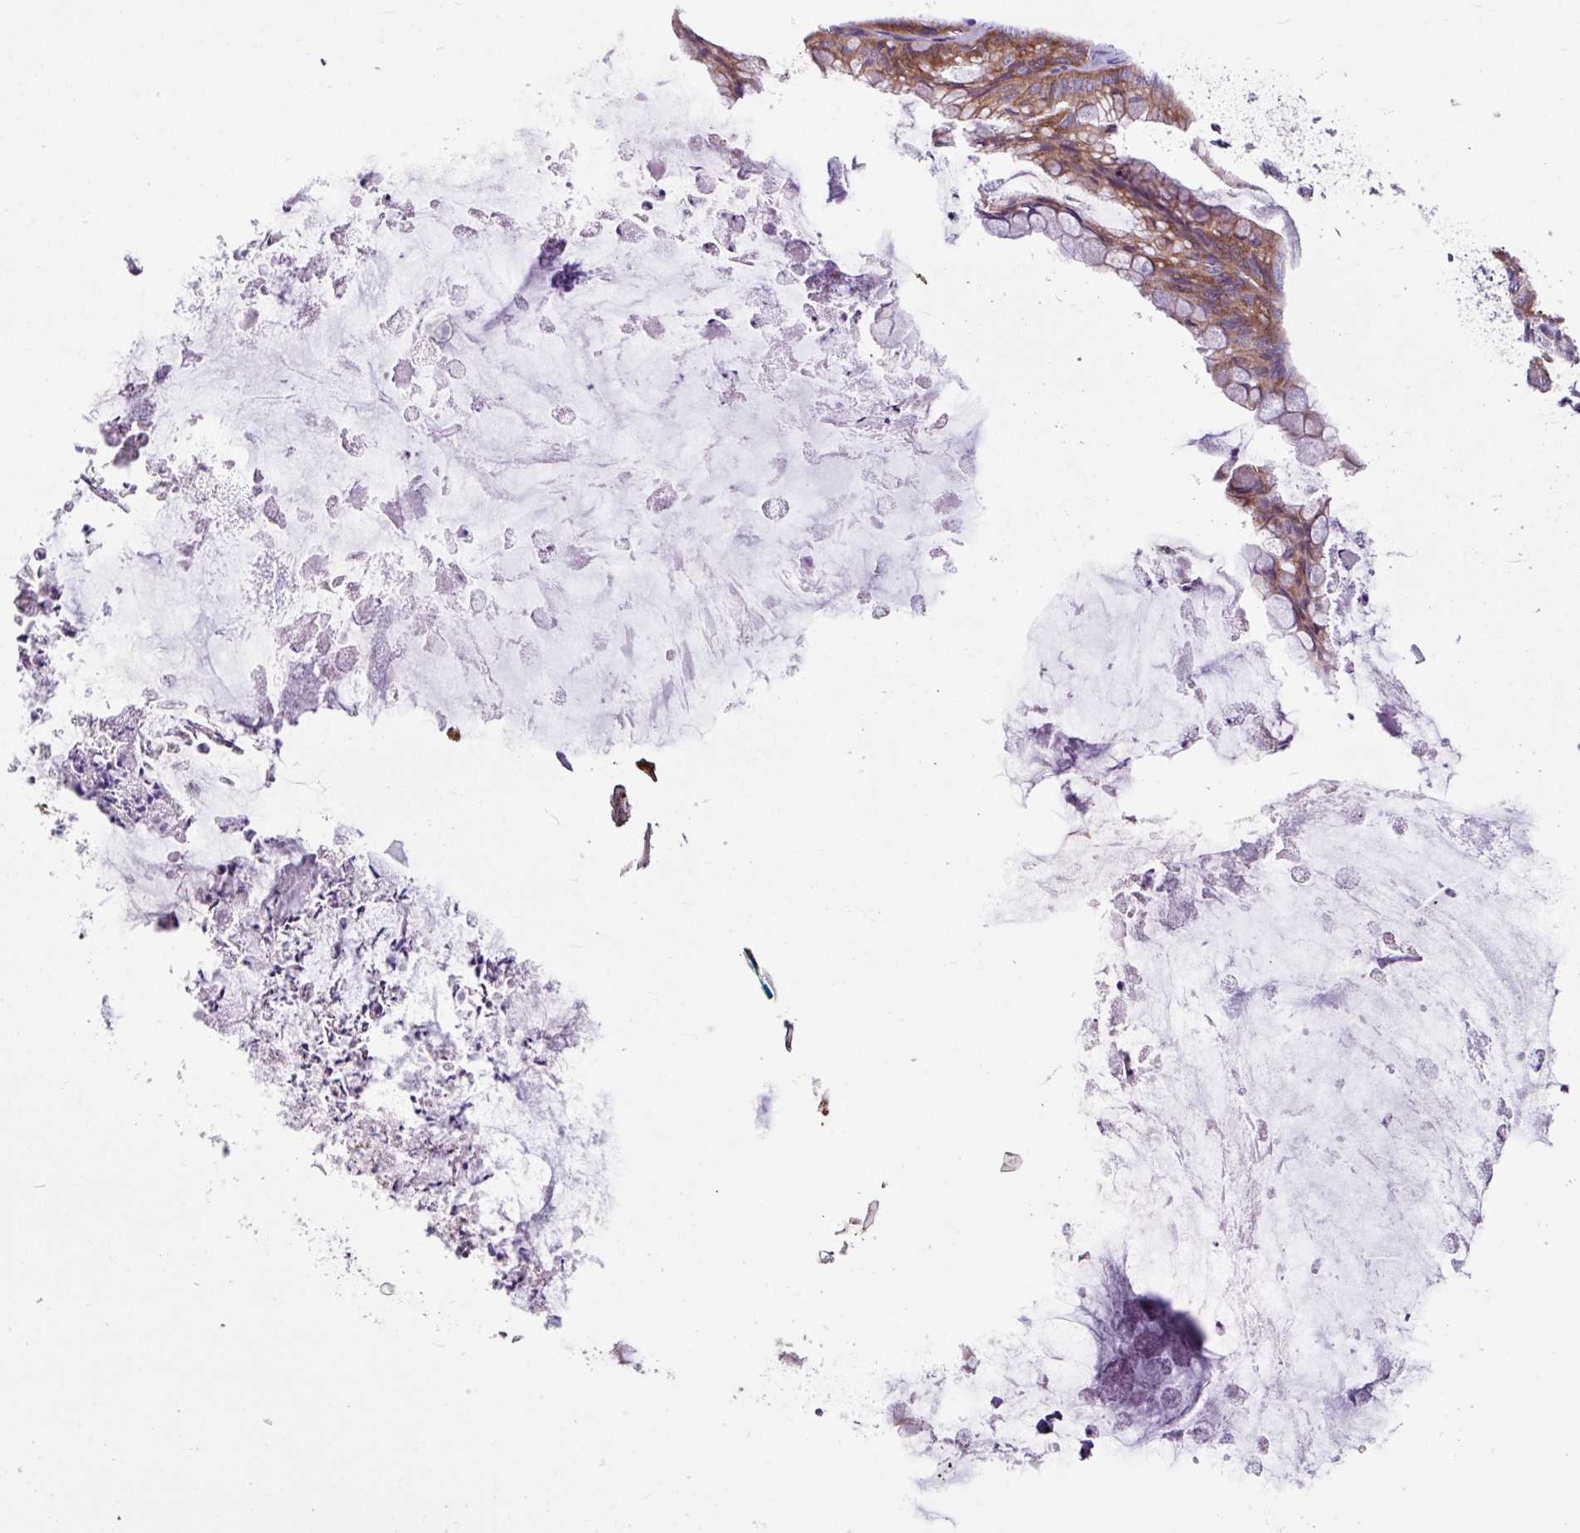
{"staining": {"intensity": "moderate", "quantity": ">75%", "location": "cytoplasmic/membranous"}, "tissue": "ovarian cancer", "cell_type": "Tumor cells", "image_type": "cancer", "snomed": [{"axis": "morphology", "description": "Cystadenocarcinoma, mucinous, NOS"}, {"axis": "topography", "description": "Ovary"}], "caption": "Mucinous cystadenocarcinoma (ovarian) tissue exhibits moderate cytoplasmic/membranous expression in about >75% of tumor cells", "gene": "MROH2A", "patient": {"sex": "female", "age": 35}}